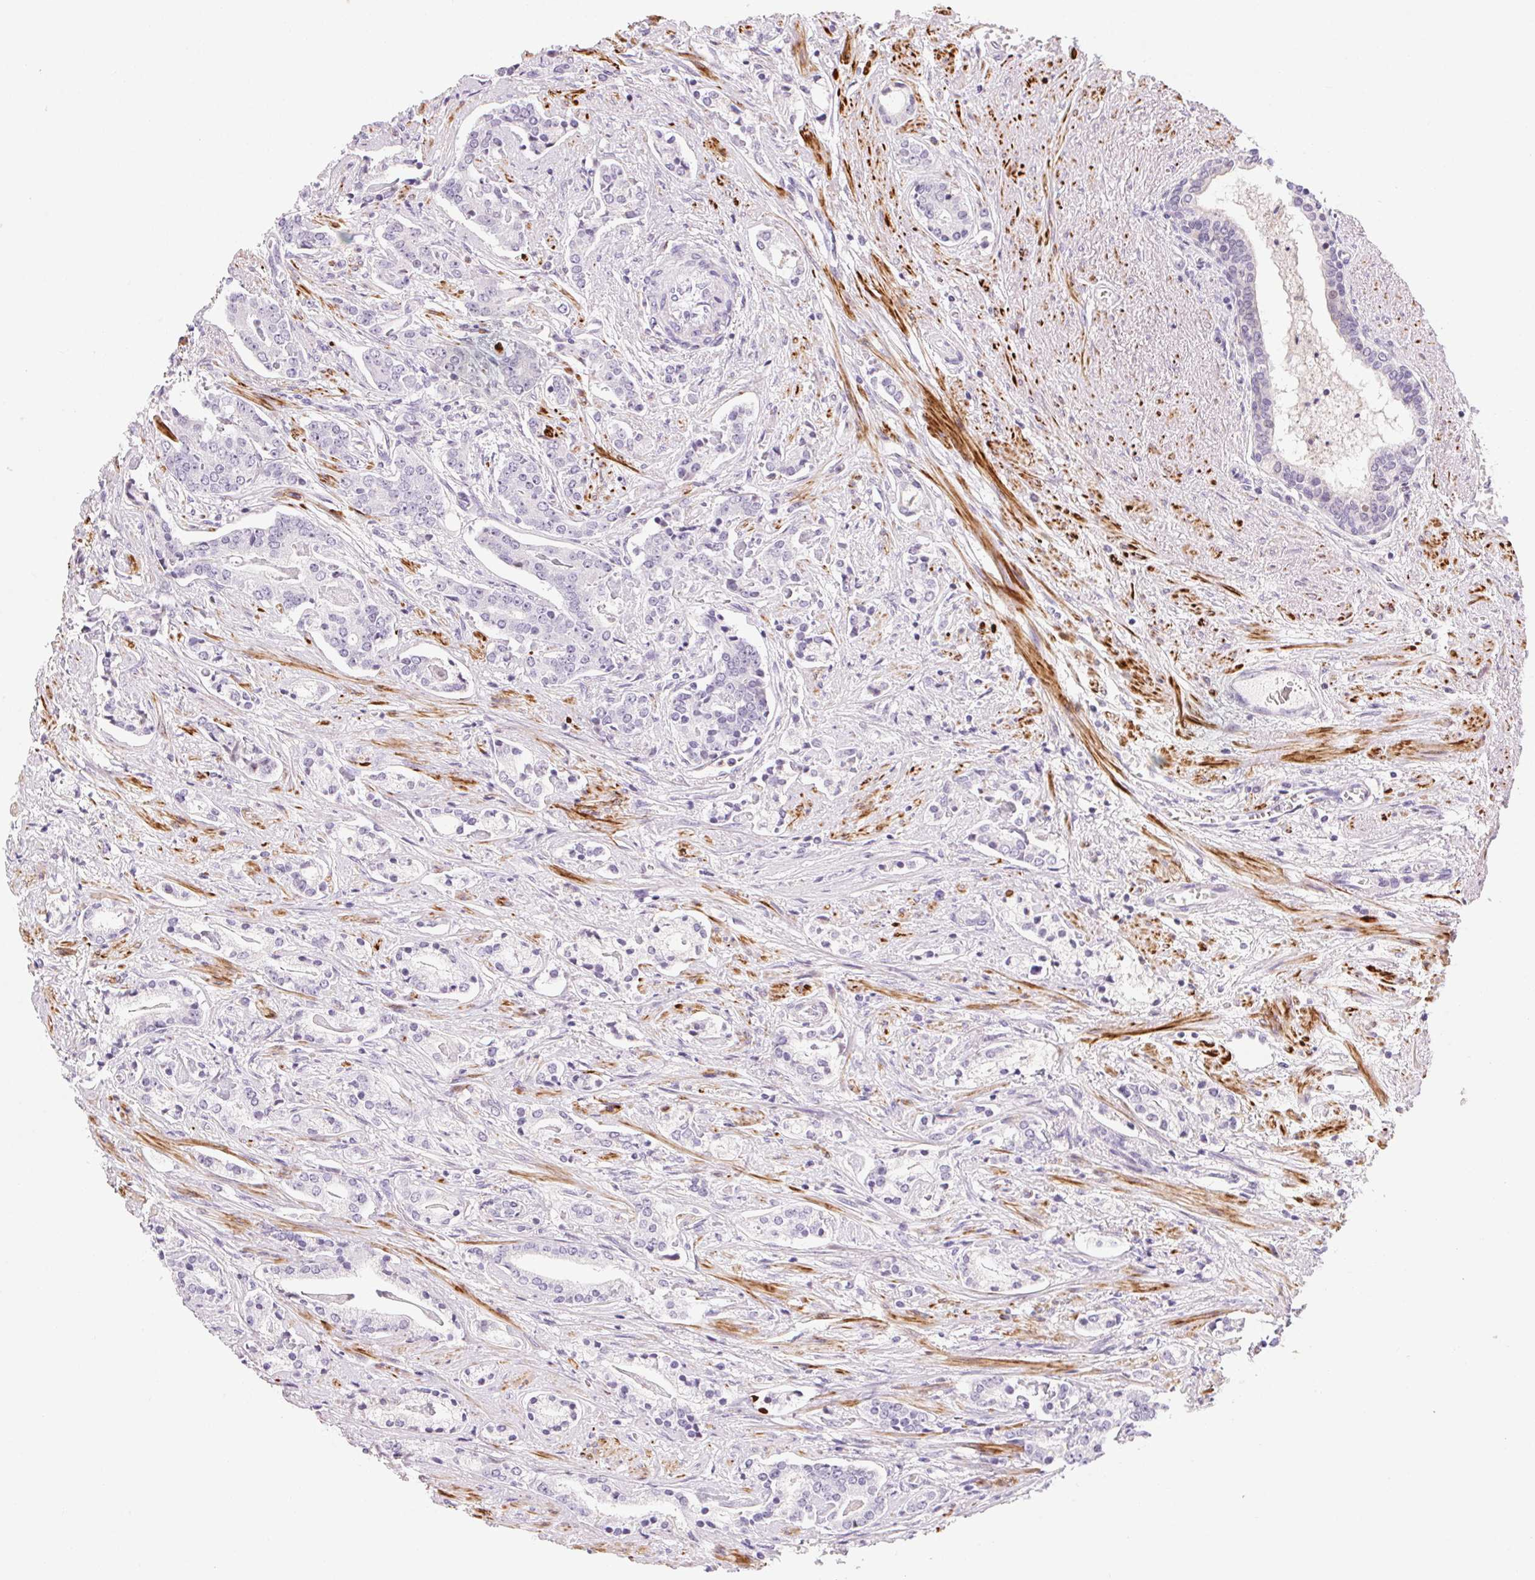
{"staining": {"intensity": "negative", "quantity": "none", "location": "none"}, "tissue": "prostate cancer", "cell_type": "Tumor cells", "image_type": "cancer", "snomed": [{"axis": "morphology", "description": "Adenocarcinoma, NOS"}, {"axis": "topography", "description": "Prostate"}], "caption": "A micrograph of adenocarcinoma (prostate) stained for a protein exhibits no brown staining in tumor cells.", "gene": "ECPAS", "patient": {"sex": "male", "age": 64}}